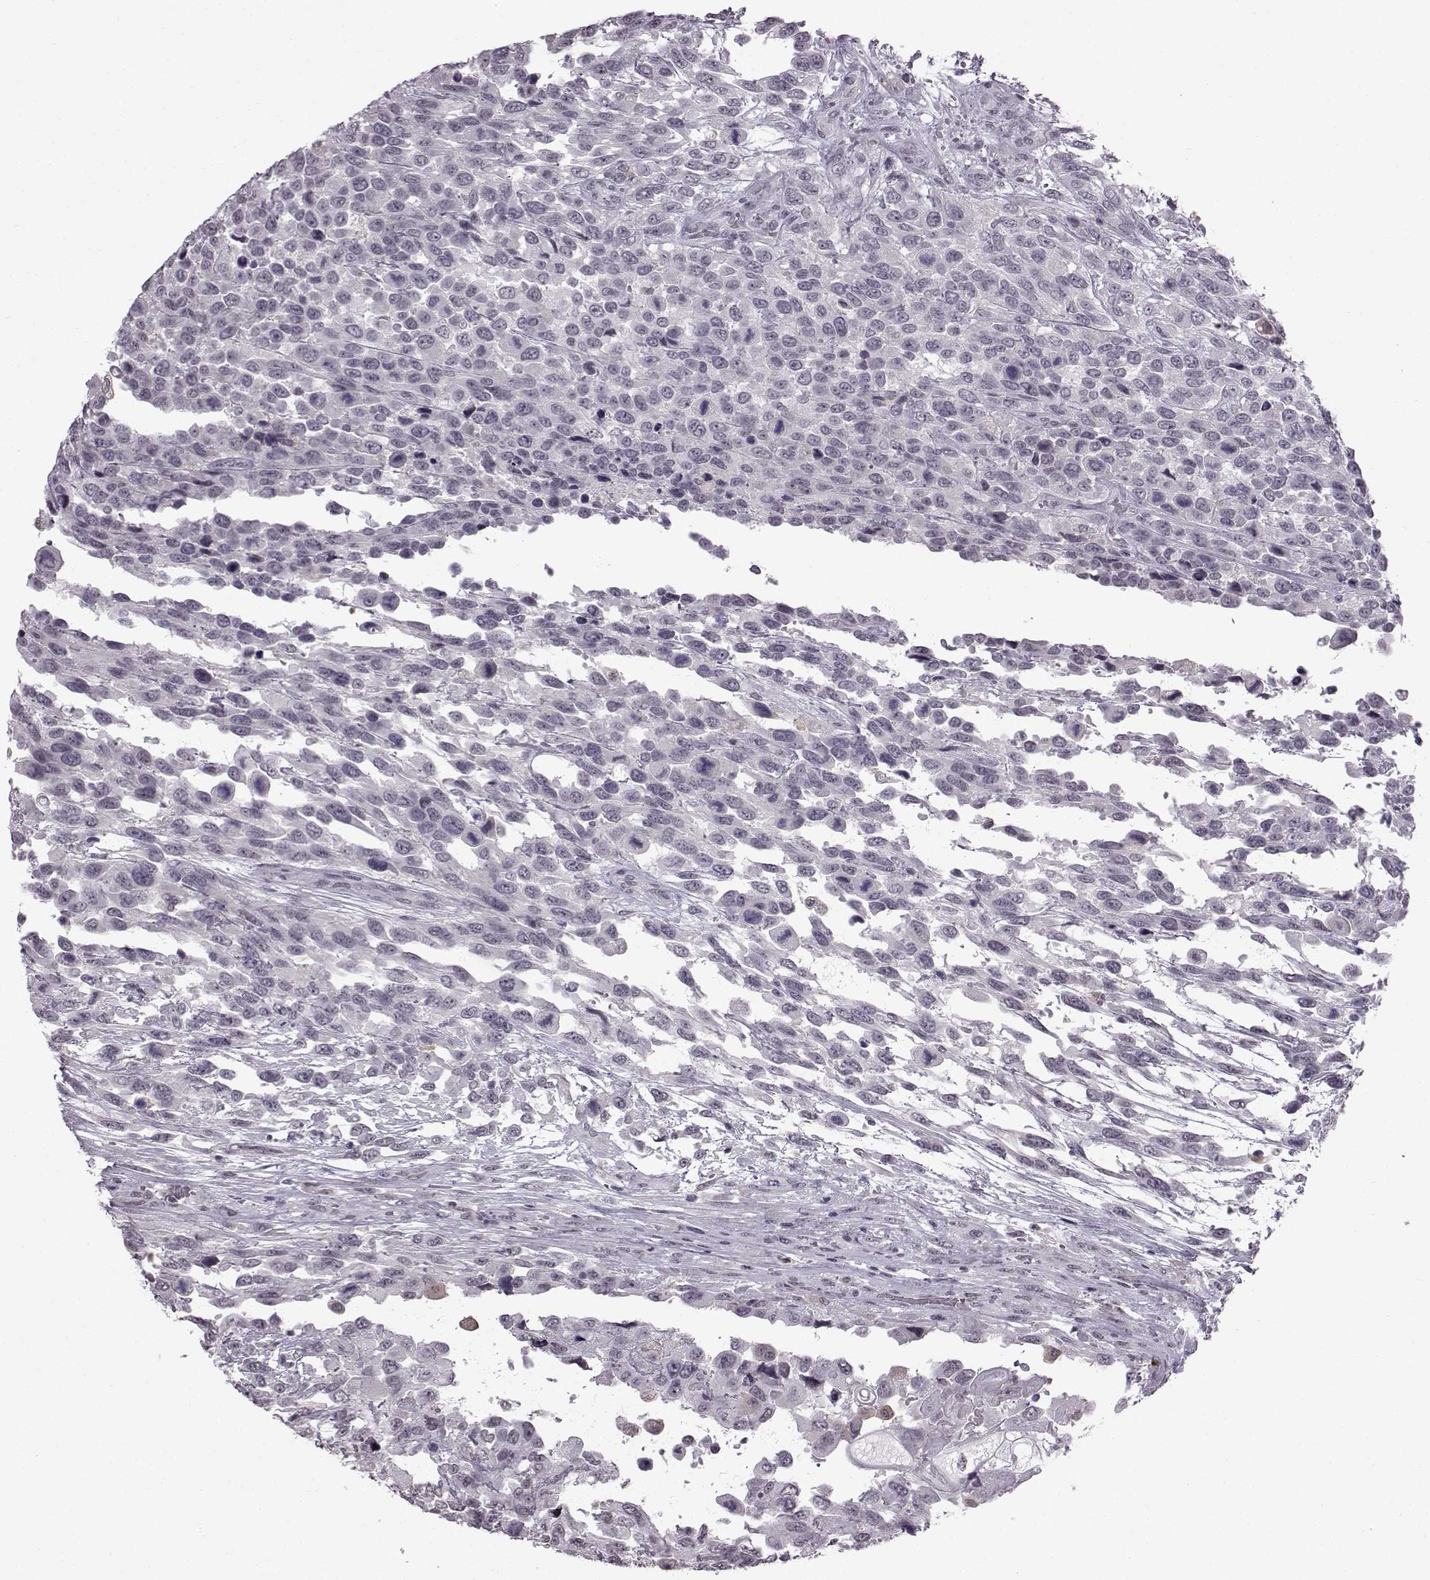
{"staining": {"intensity": "negative", "quantity": "none", "location": "none"}, "tissue": "urothelial cancer", "cell_type": "Tumor cells", "image_type": "cancer", "snomed": [{"axis": "morphology", "description": "Urothelial carcinoma, High grade"}, {"axis": "topography", "description": "Urinary bladder"}], "caption": "This image is of urothelial carcinoma (high-grade) stained with immunohistochemistry to label a protein in brown with the nuclei are counter-stained blue. There is no staining in tumor cells. (Brightfield microscopy of DAB IHC at high magnification).", "gene": "SLC28A2", "patient": {"sex": "female", "age": 70}}